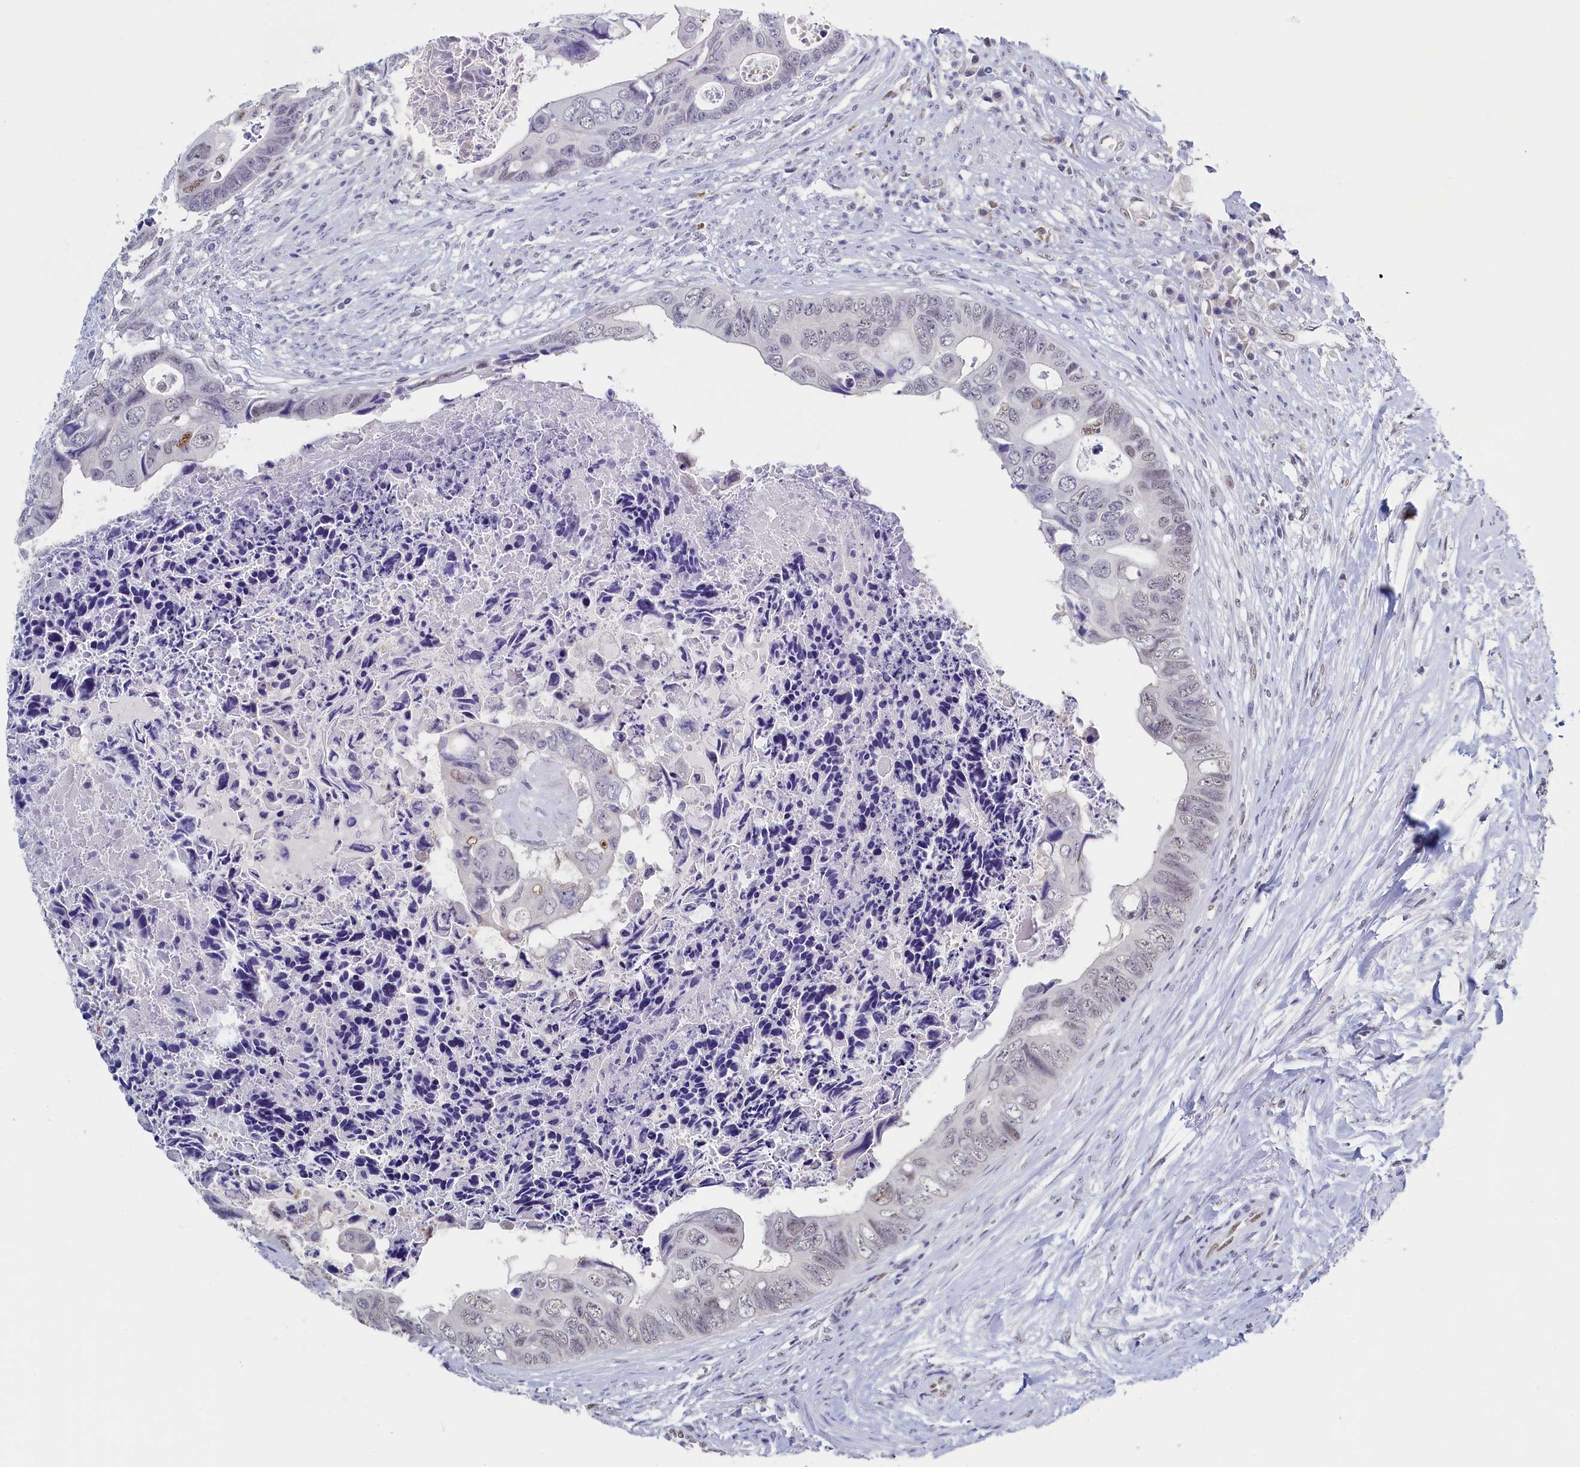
{"staining": {"intensity": "moderate", "quantity": "<25%", "location": "nuclear"}, "tissue": "colorectal cancer", "cell_type": "Tumor cells", "image_type": "cancer", "snomed": [{"axis": "morphology", "description": "Adenocarcinoma, NOS"}, {"axis": "topography", "description": "Rectum"}], "caption": "Protein expression by immunohistochemistry demonstrates moderate nuclear positivity in approximately <25% of tumor cells in colorectal cancer (adenocarcinoma).", "gene": "MOSPD3", "patient": {"sex": "female", "age": 78}}